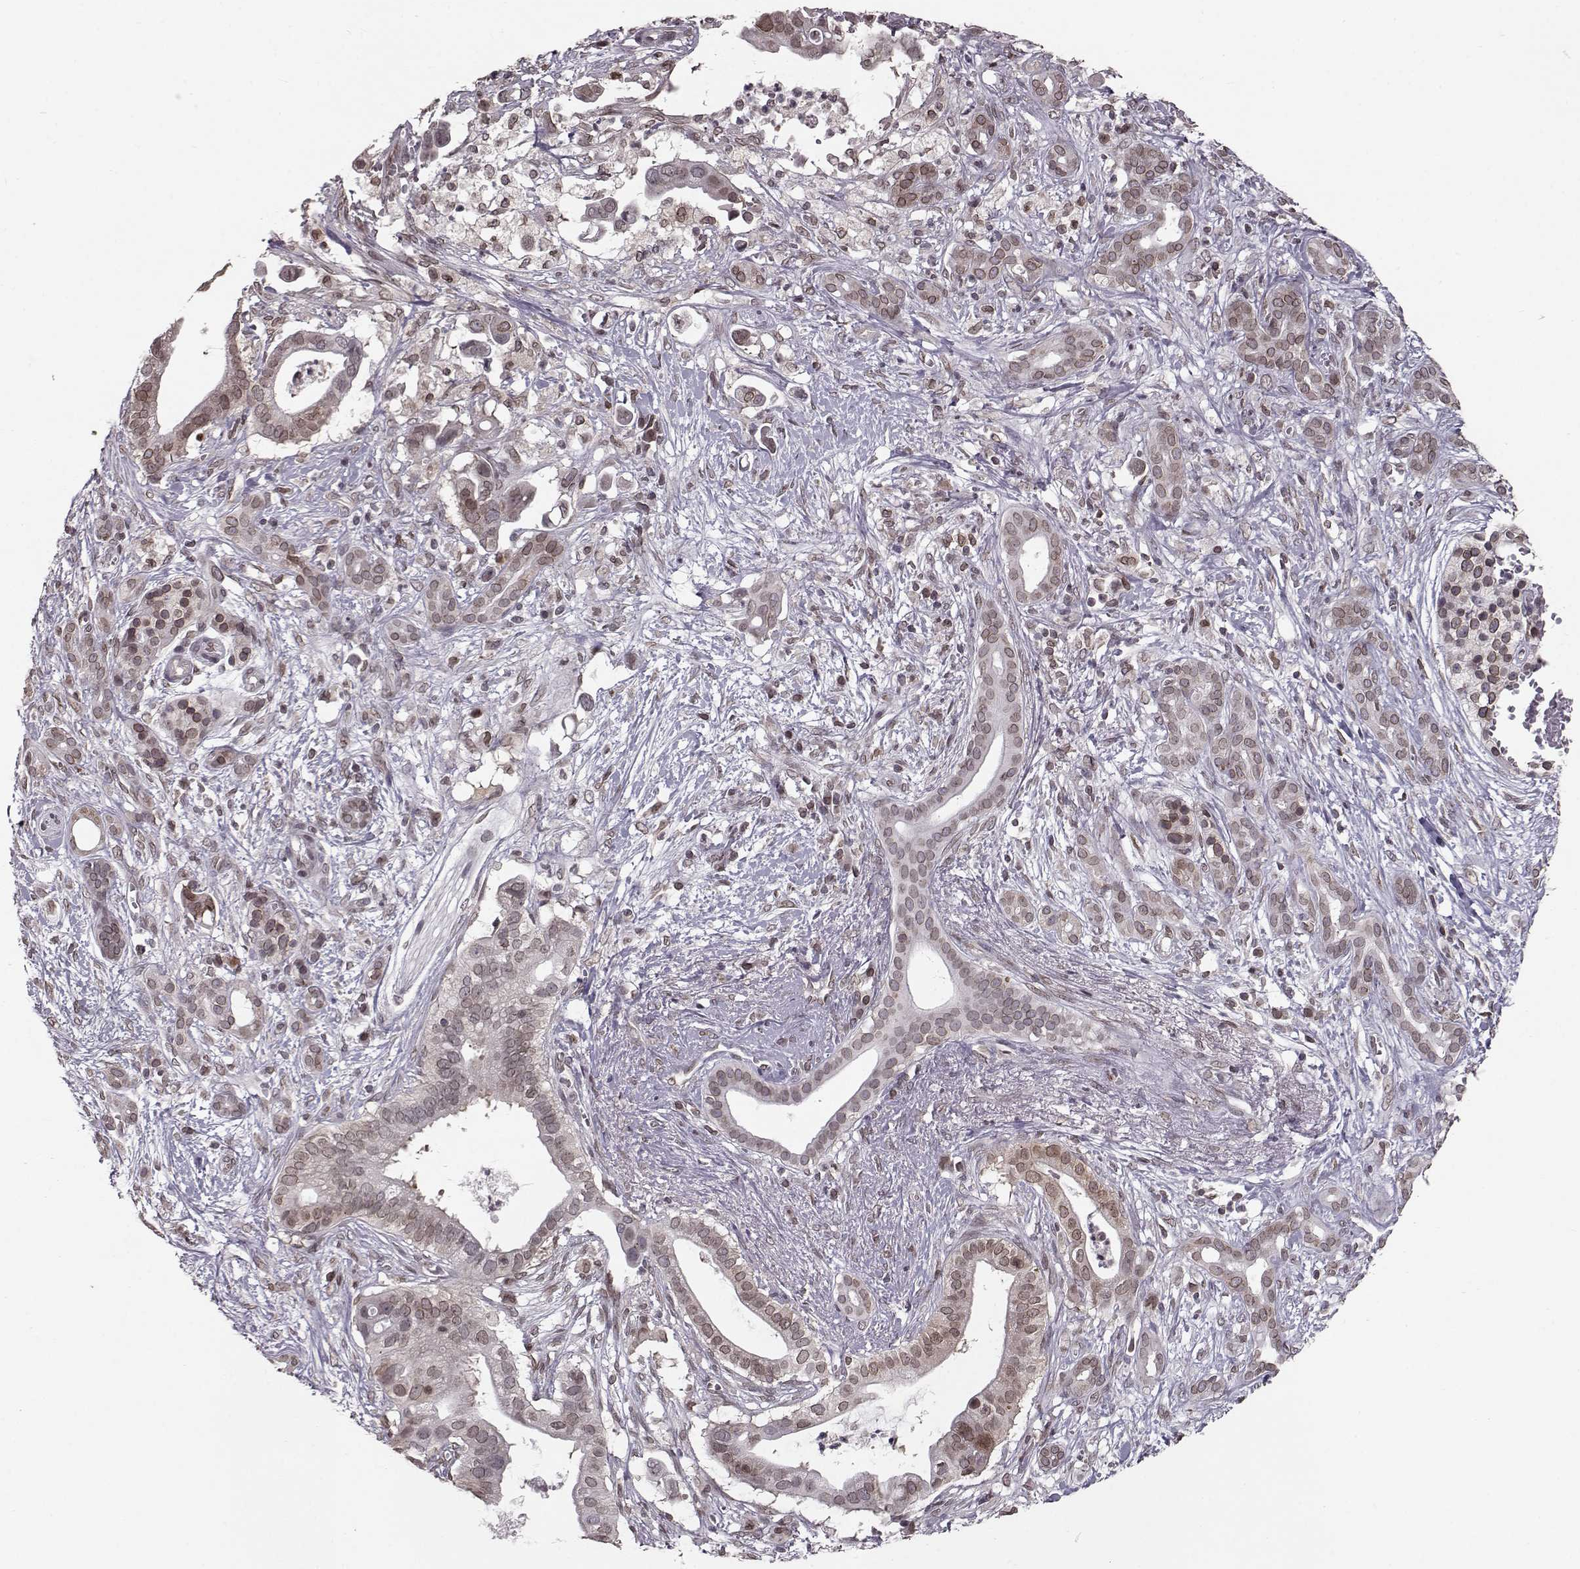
{"staining": {"intensity": "weak", "quantity": ">75%", "location": "cytoplasmic/membranous,nuclear"}, "tissue": "pancreatic cancer", "cell_type": "Tumor cells", "image_type": "cancer", "snomed": [{"axis": "morphology", "description": "Adenocarcinoma, NOS"}, {"axis": "topography", "description": "Pancreas"}], "caption": "Pancreatic cancer (adenocarcinoma) was stained to show a protein in brown. There is low levels of weak cytoplasmic/membranous and nuclear positivity in about >75% of tumor cells.", "gene": "NUP37", "patient": {"sex": "male", "age": 61}}